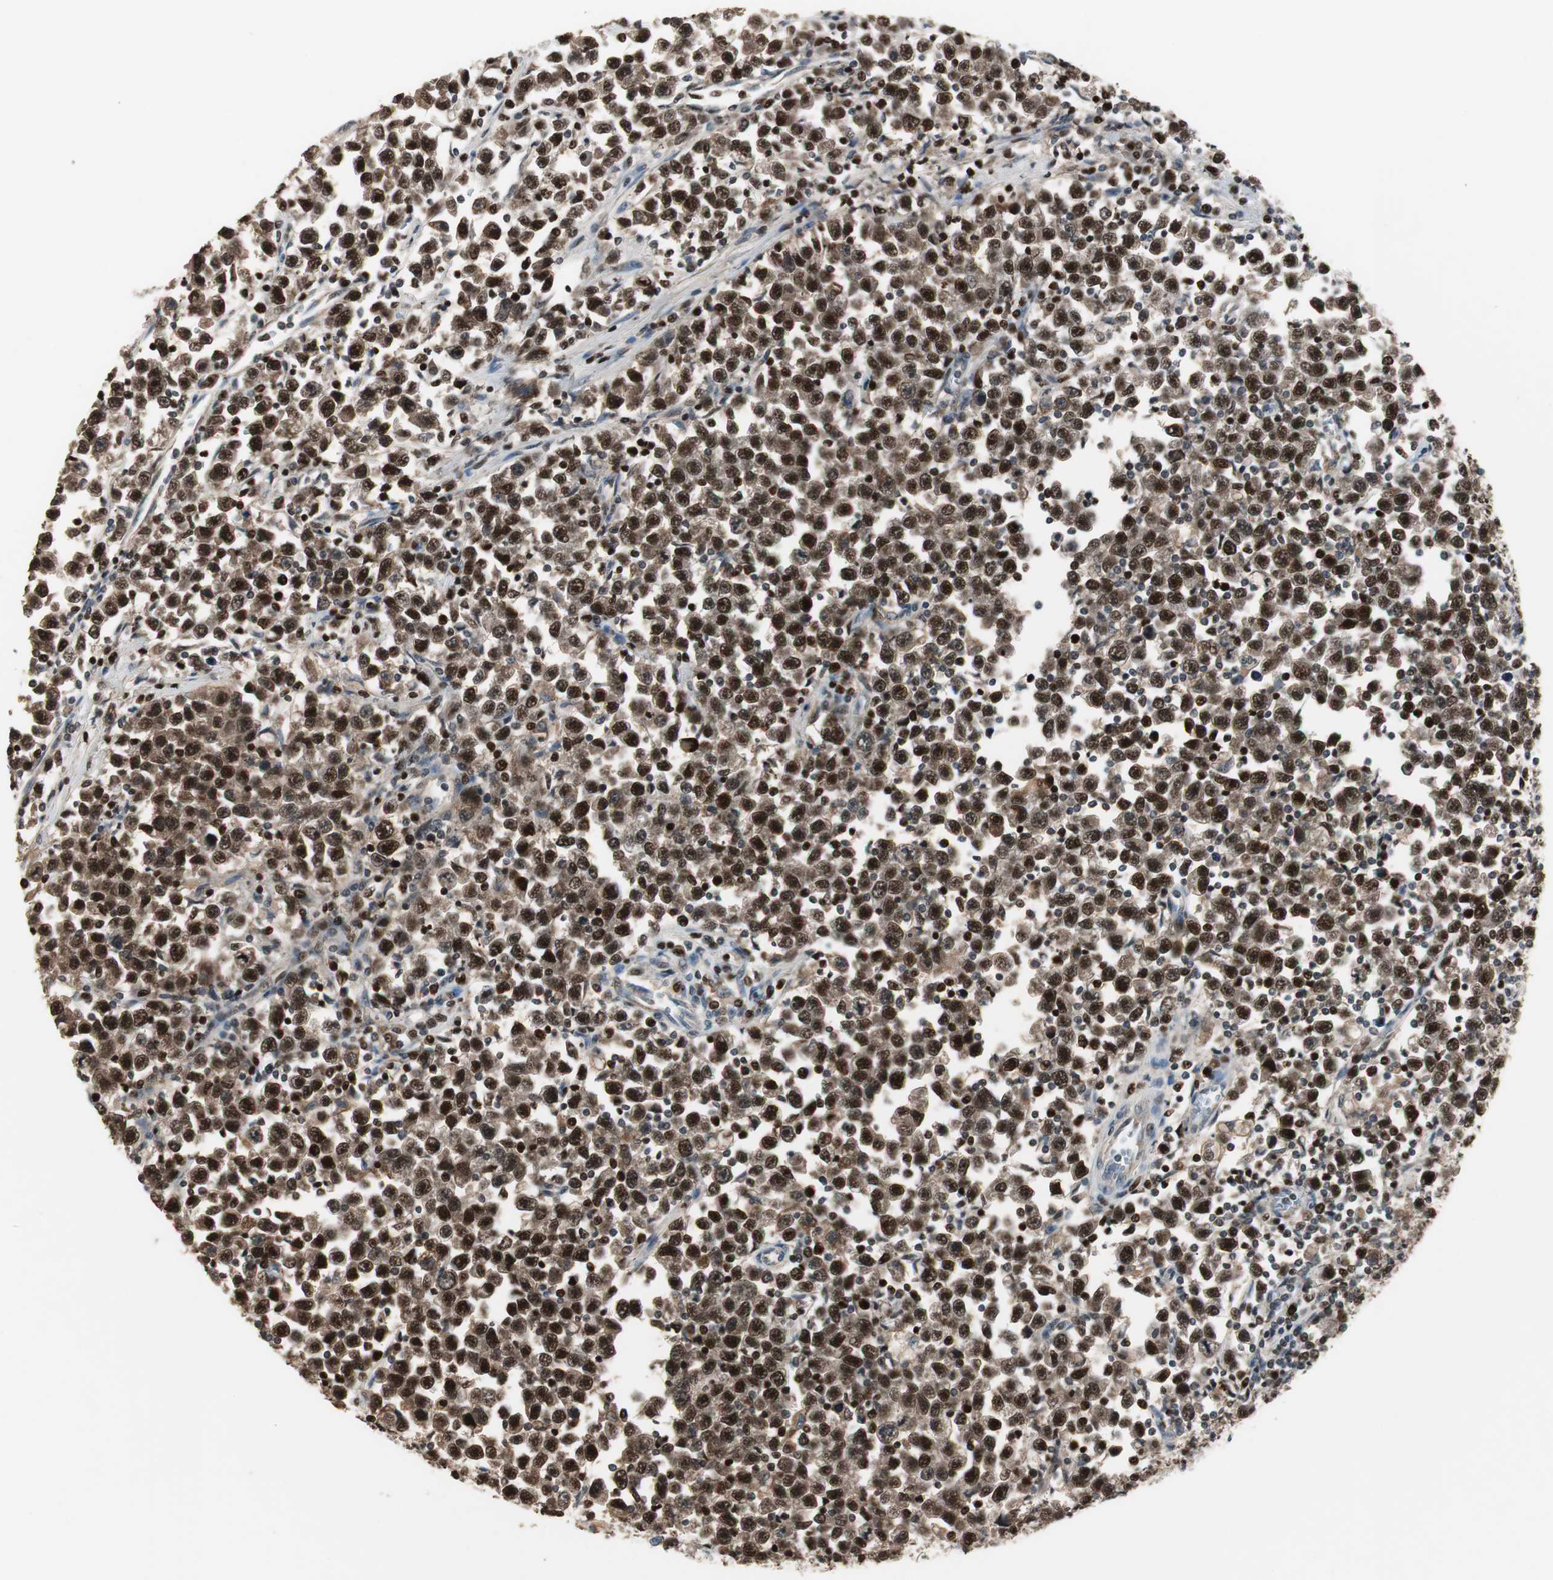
{"staining": {"intensity": "strong", "quantity": ">75%", "location": "nuclear"}, "tissue": "testis cancer", "cell_type": "Tumor cells", "image_type": "cancer", "snomed": [{"axis": "morphology", "description": "Seminoma, NOS"}, {"axis": "topography", "description": "Testis"}], "caption": "Protein staining displays strong nuclear positivity in about >75% of tumor cells in testis cancer.", "gene": "FEN1", "patient": {"sex": "male", "age": 43}}